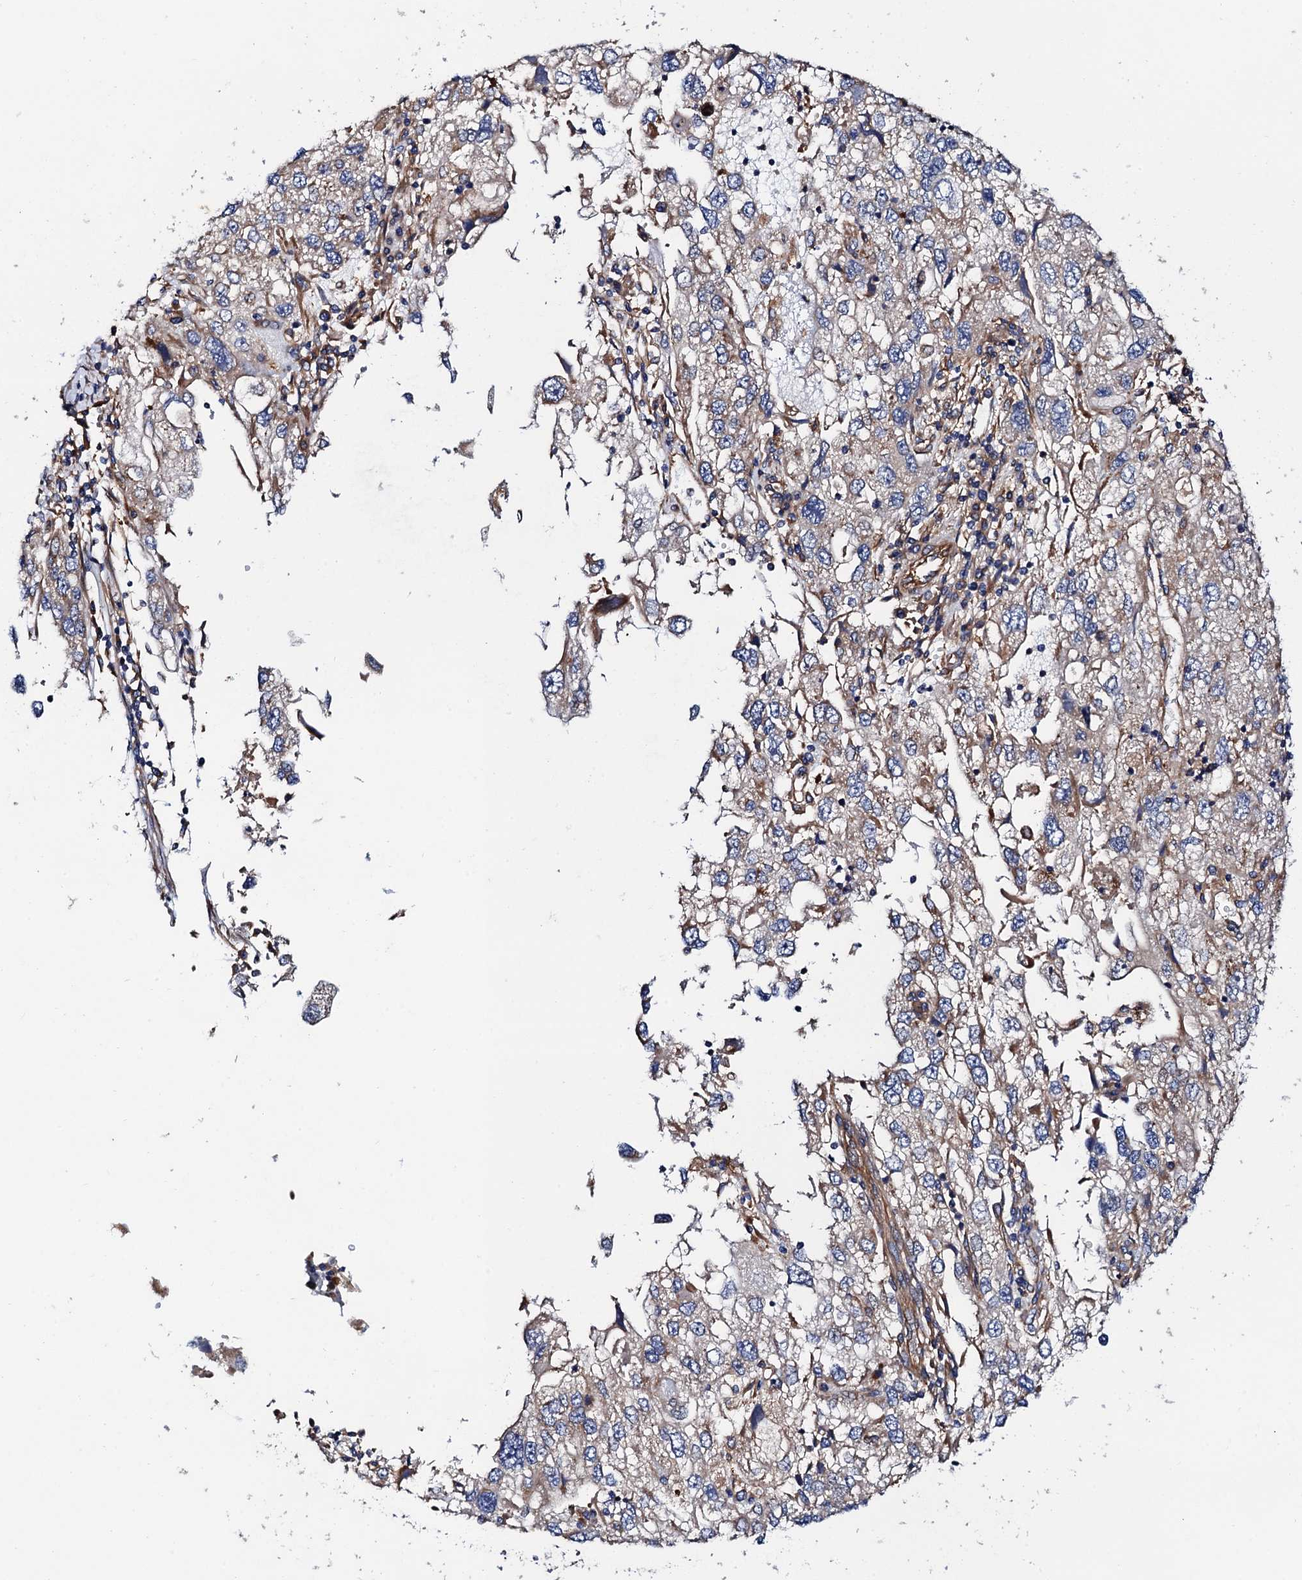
{"staining": {"intensity": "weak", "quantity": "<25%", "location": "cytoplasmic/membranous"}, "tissue": "endometrial cancer", "cell_type": "Tumor cells", "image_type": "cancer", "snomed": [{"axis": "morphology", "description": "Adenocarcinoma, NOS"}, {"axis": "topography", "description": "Endometrium"}], "caption": "IHC of human endometrial adenocarcinoma shows no expression in tumor cells.", "gene": "MRPL48", "patient": {"sex": "female", "age": 49}}